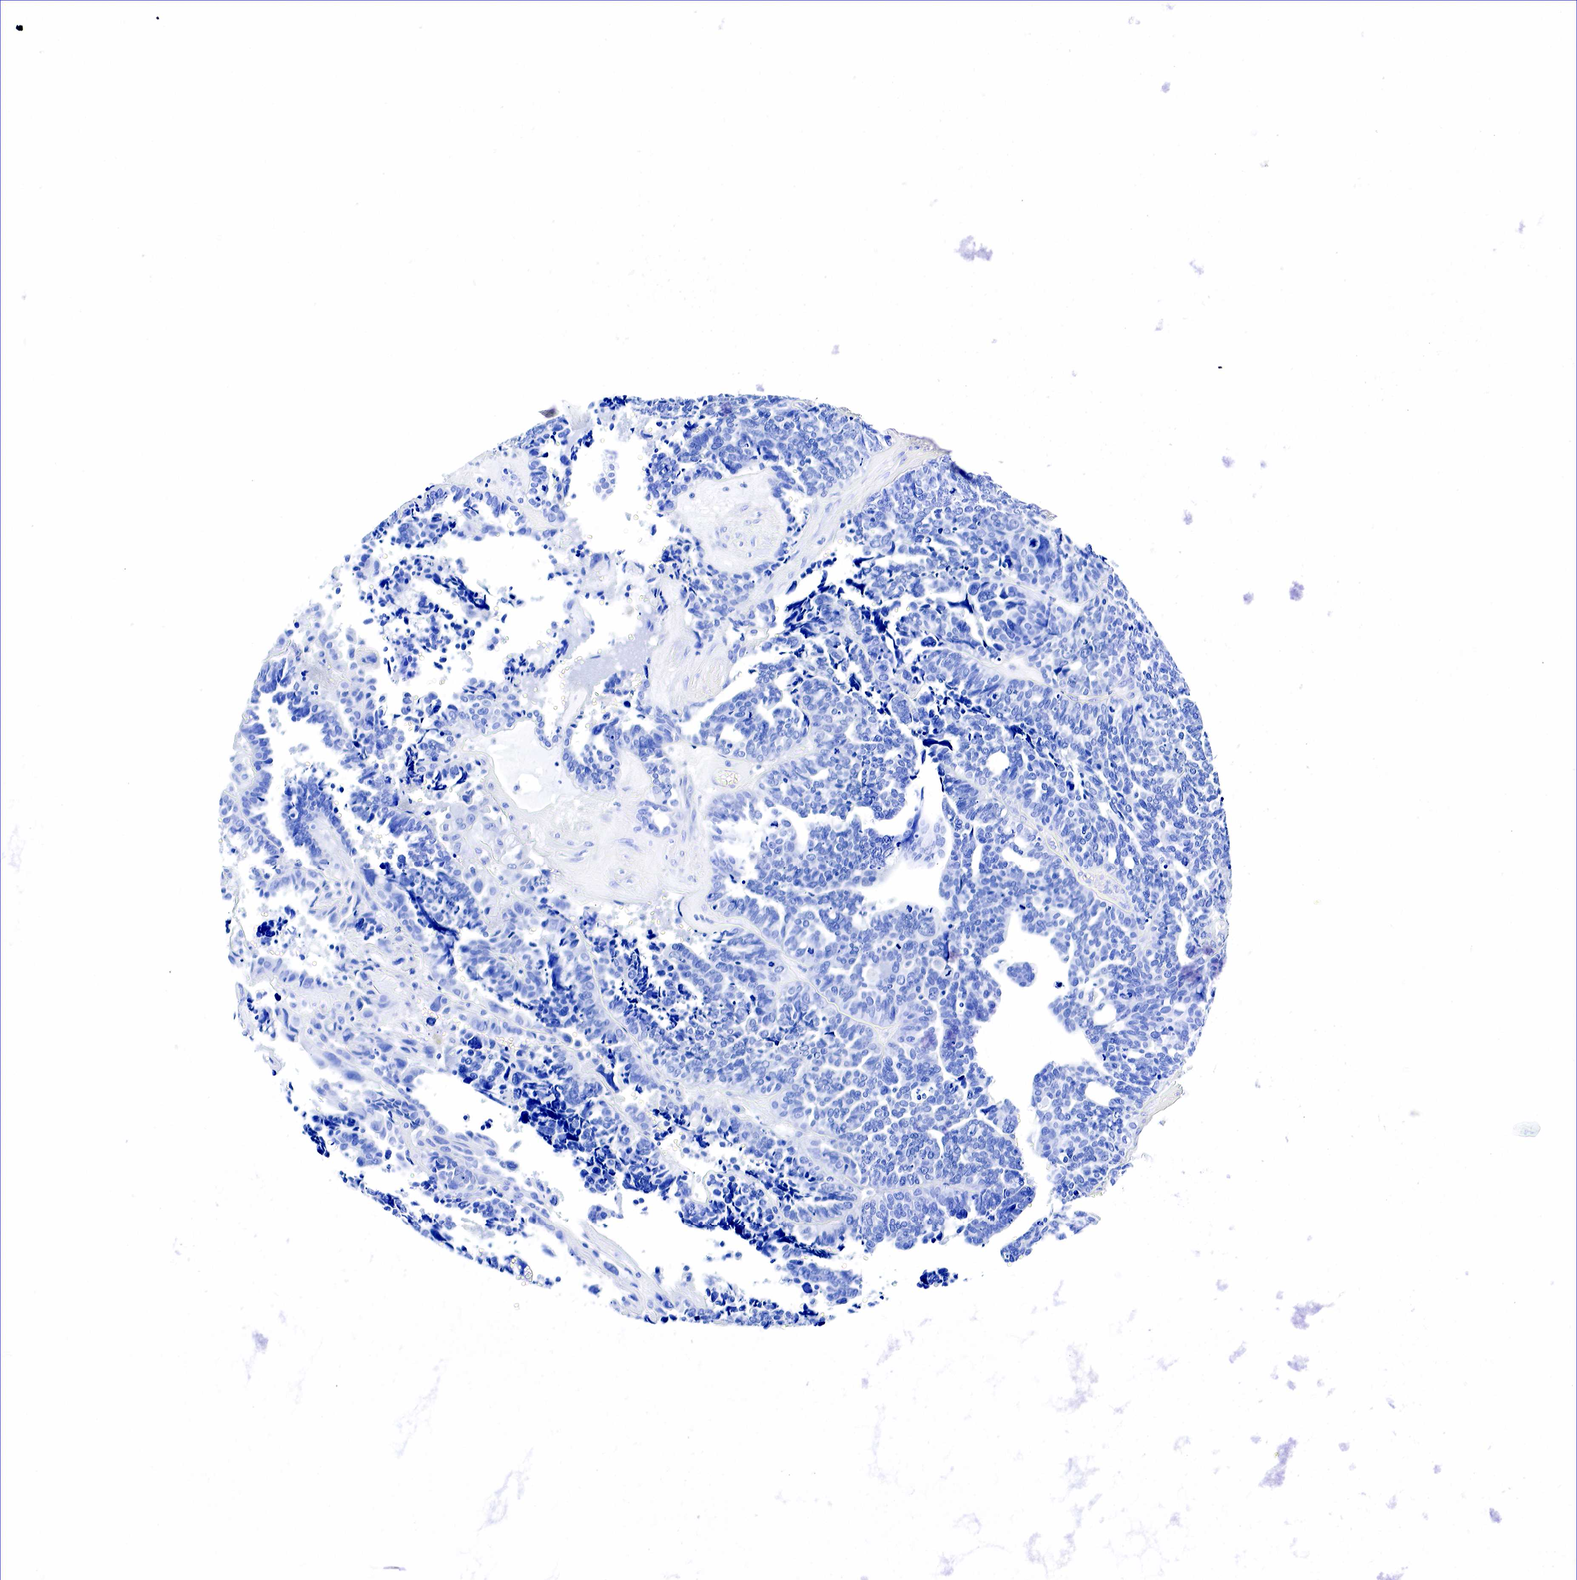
{"staining": {"intensity": "negative", "quantity": "none", "location": "none"}, "tissue": "ovarian cancer", "cell_type": "Tumor cells", "image_type": "cancer", "snomed": [{"axis": "morphology", "description": "Cystadenocarcinoma, serous, NOS"}, {"axis": "topography", "description": "Ovary"}], "caption": "Ovarian serous cystadenocarcinoma was stained to show a protein in brown. There is no significant staining in tumor cells.", "gene": "GAST", "patient": {"sex": "female", "age": 77}}